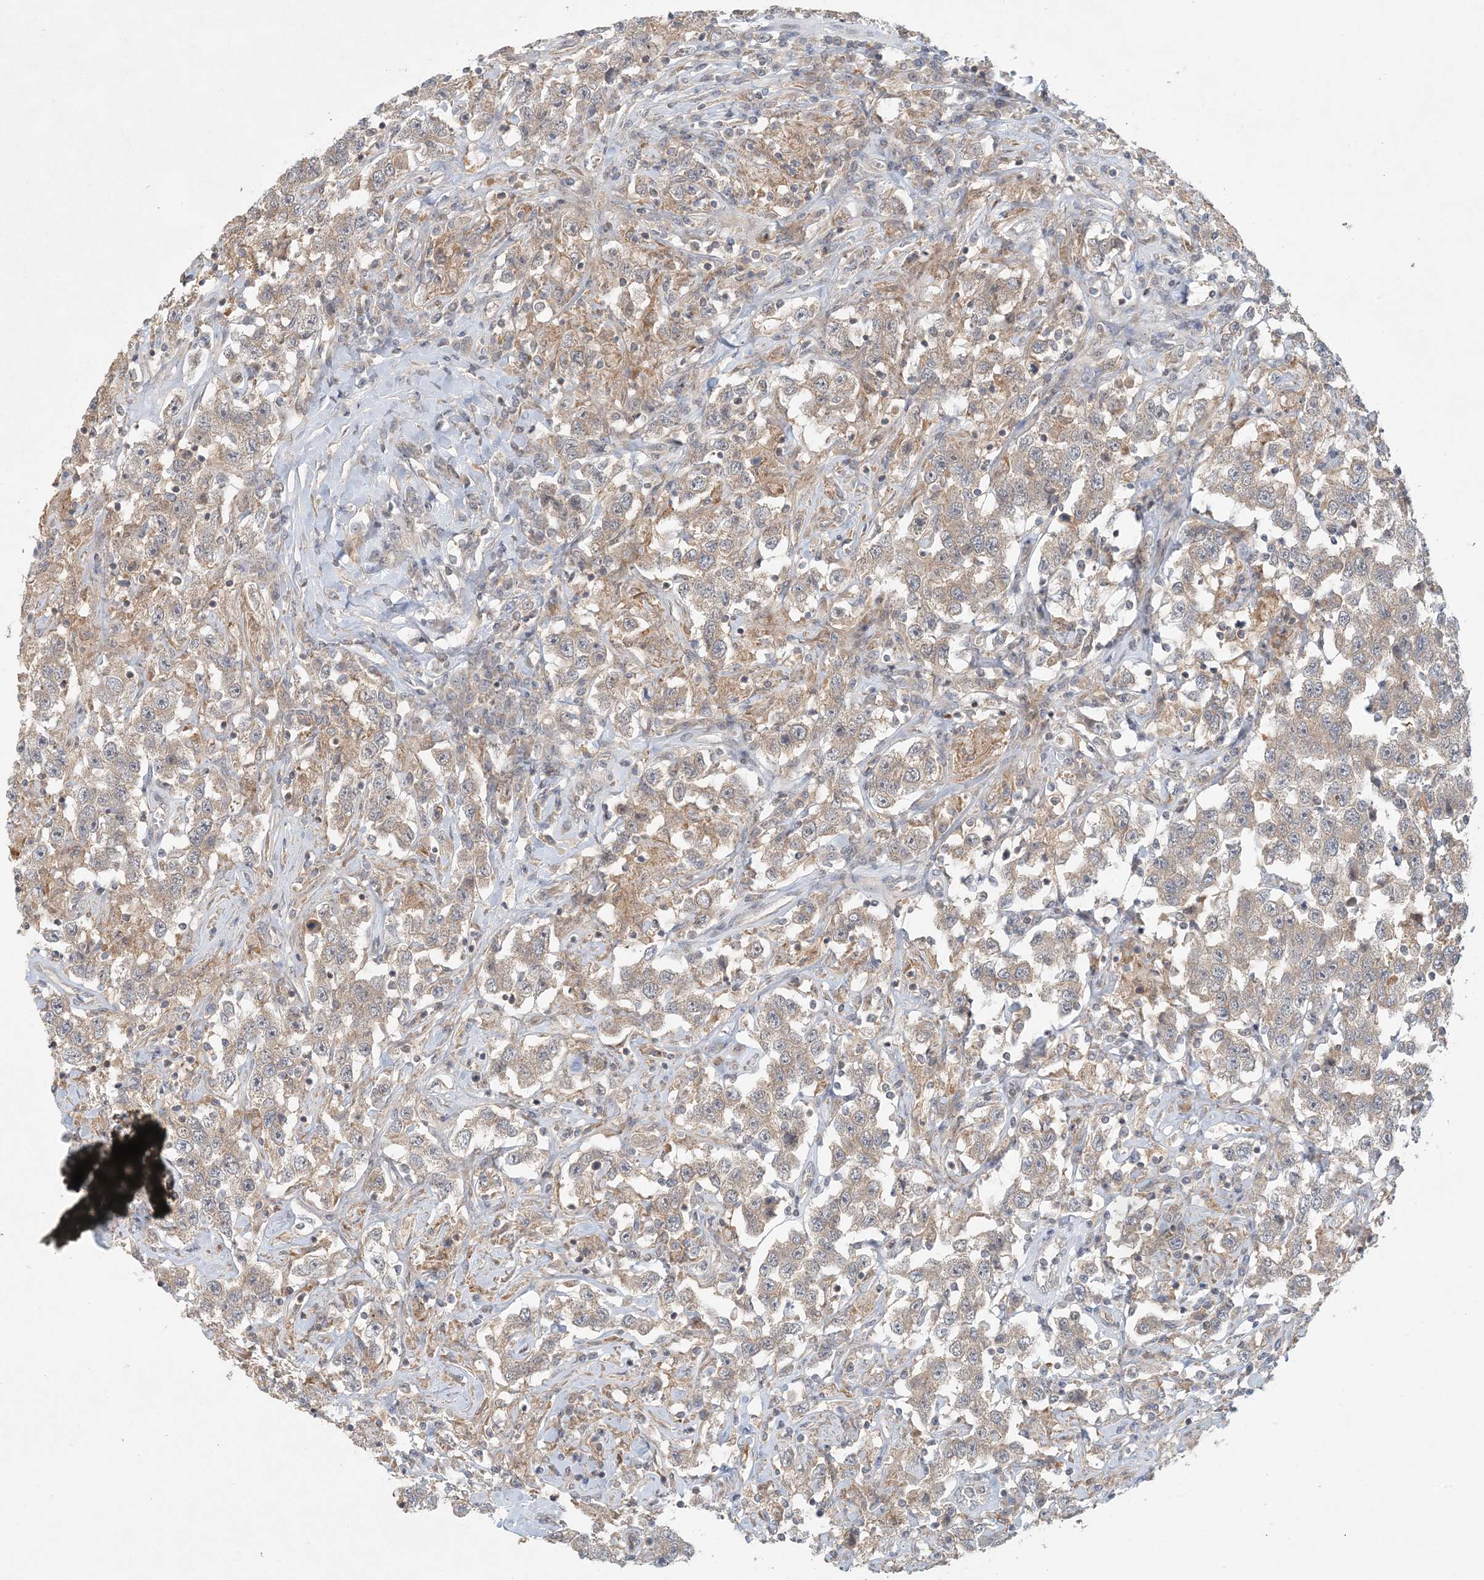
{"staining": {"intensity": "weak", "quantity": "25%-75%", "location": "cytoplasmic/membranous"}, "tissue": "testis cancer", "cell_type": "Tumor cells", "image_type": "cancer", "snomed": [{"axis": "morphology", "description": "Seminoma, NOS"}, {"axis": "topography", "description": "Testis"}], "caption": "Protein expression analysis of human testis cancer (seminoma) reveals weak cytoplasmic/membranous staining in about 25%-75% of tumor cells.", "gene": "OBI1", "patient": {"sex": "male", "age": 41}}